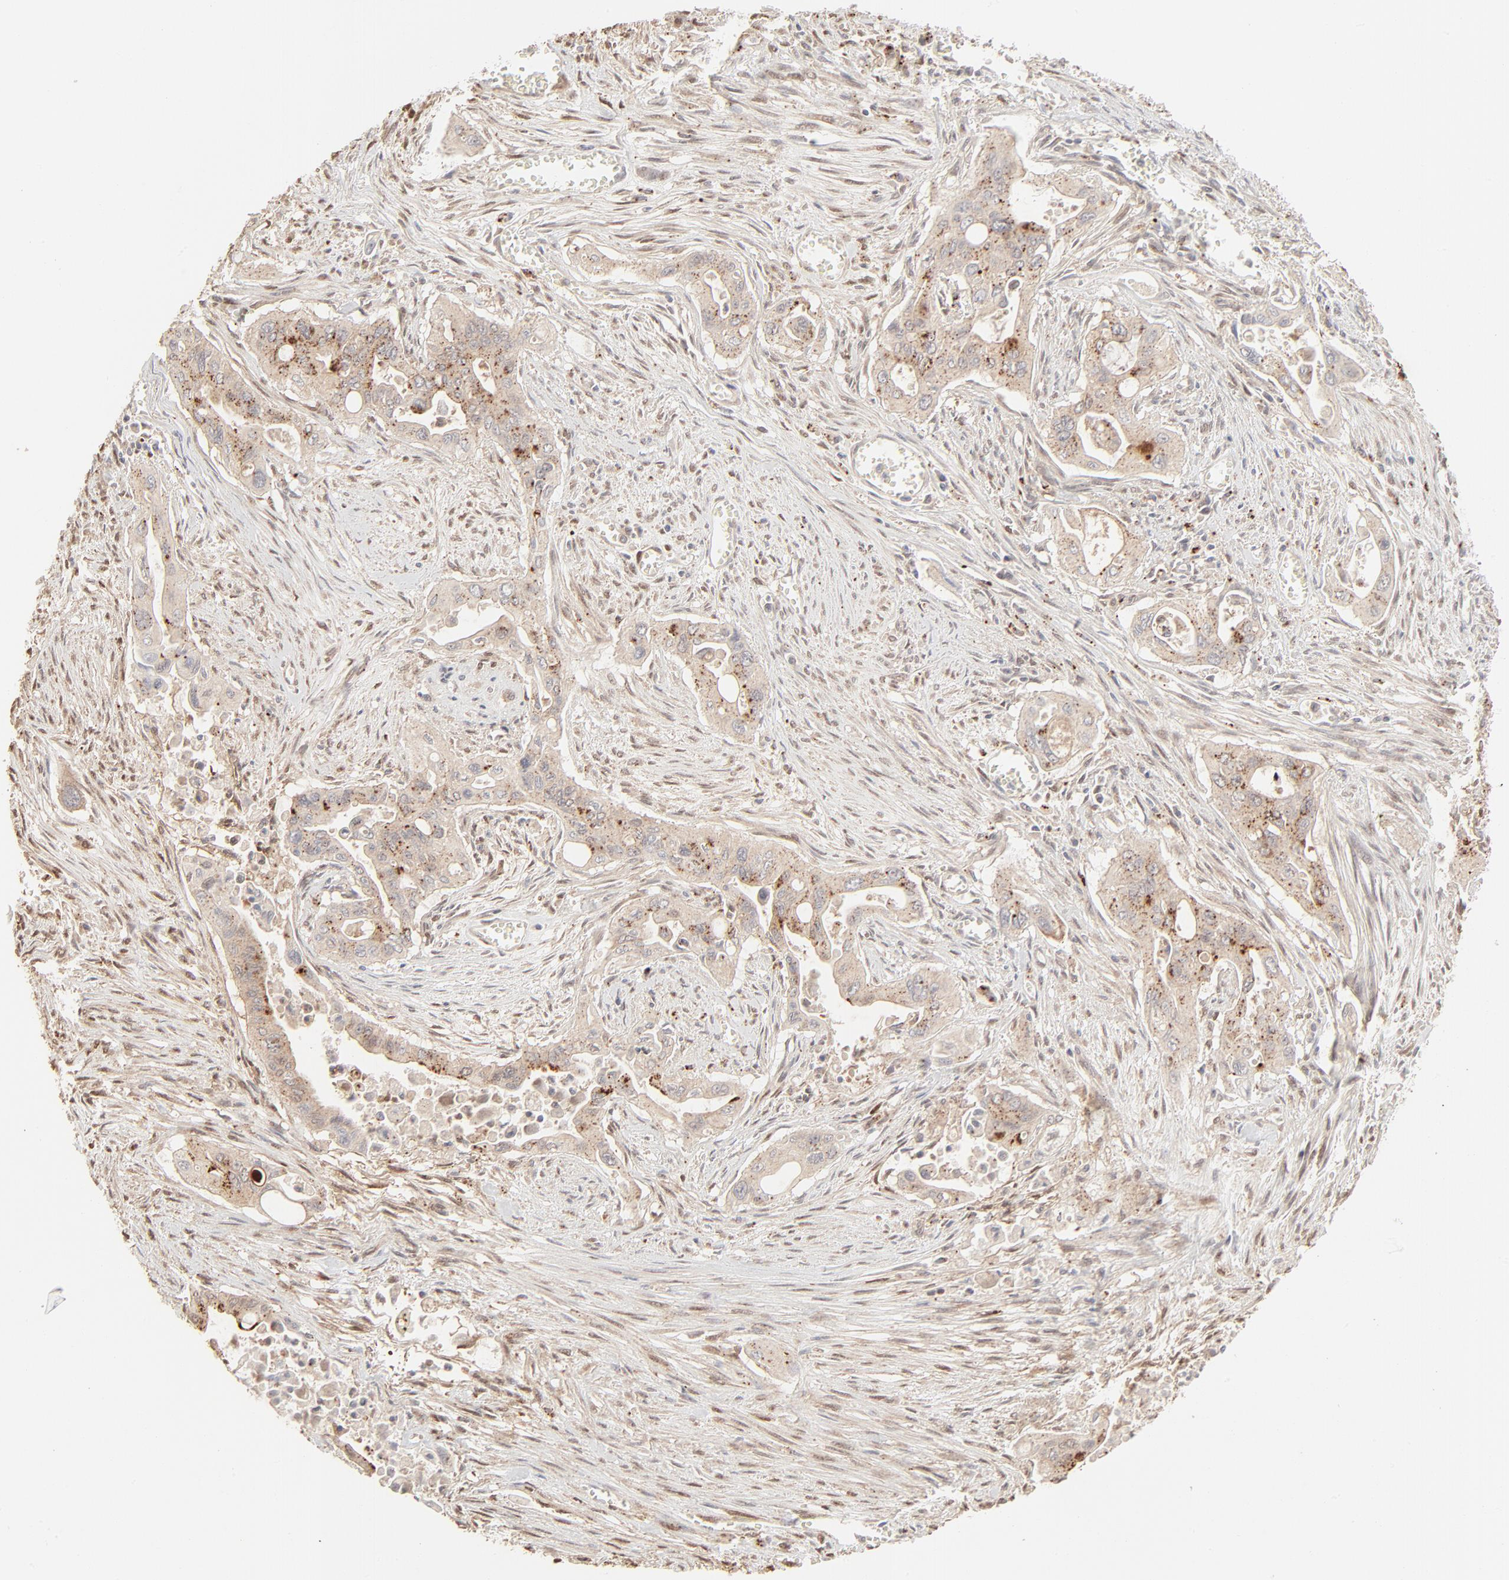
{"staining": {"intensity": "weak", "quantity": ">75%", "location": "cytoplasmic/membranous"}, "tissue": "pancreatic cancer", "cell_type": "Tumor cells", "image_type": "cancer", "snomed": [{"axis": "morphology", "description": "Adenocarcinoma, NOS"}, {"axis": "topography", "description": "Pancreas"}], "caption": "DAB (3,3'-diaminobenzidine) immunohistochemical staining of human pancreatic cancer (adenocarcinoma) demonstrates weak cytoplasmic/membranous protein expression in approximately >75% of tumor cells.", "gene": "LGALS2", "patient": {"sex": "male", "age": 77}}